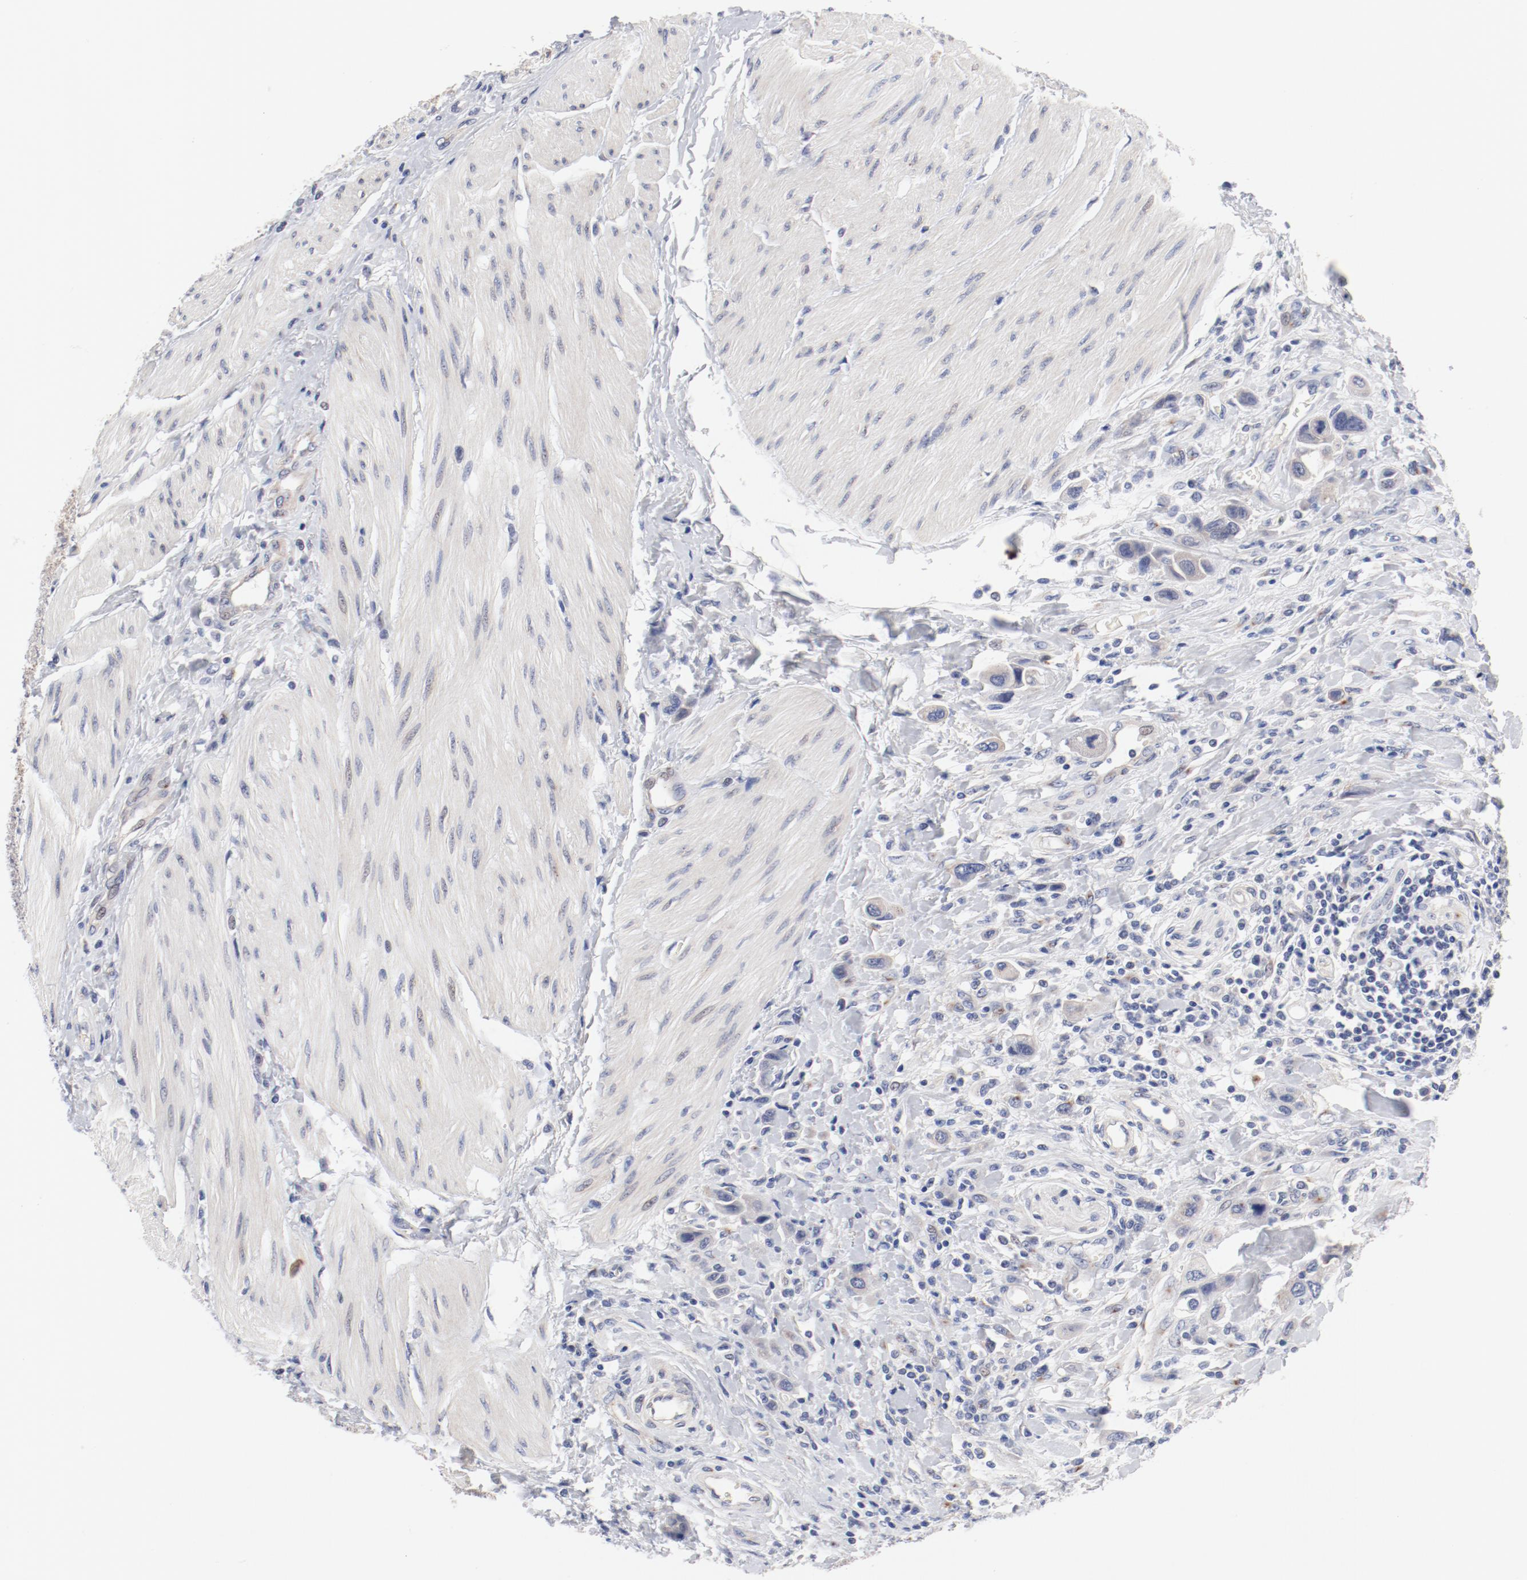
{"staining": {"intensity": "weak", "quantity": "<25%", "location": "cytoplasmic/membranous"}, "tissue": "urothelial cancer", "cell_type": "Tumor cells", "image_type": "cancer", "snomed": [{"axis": "morphology", "description": "Urothelial carcinoma, High grade"}, {"axis": "topography", "description": "Urinary bladder"}], "caption": "Immunohistochemistry (IHC) of human urothelial cancer exhibits no staining in tumor cells.", "gene": "GPR143", "patient": {"sex": "male", "age": 50}}